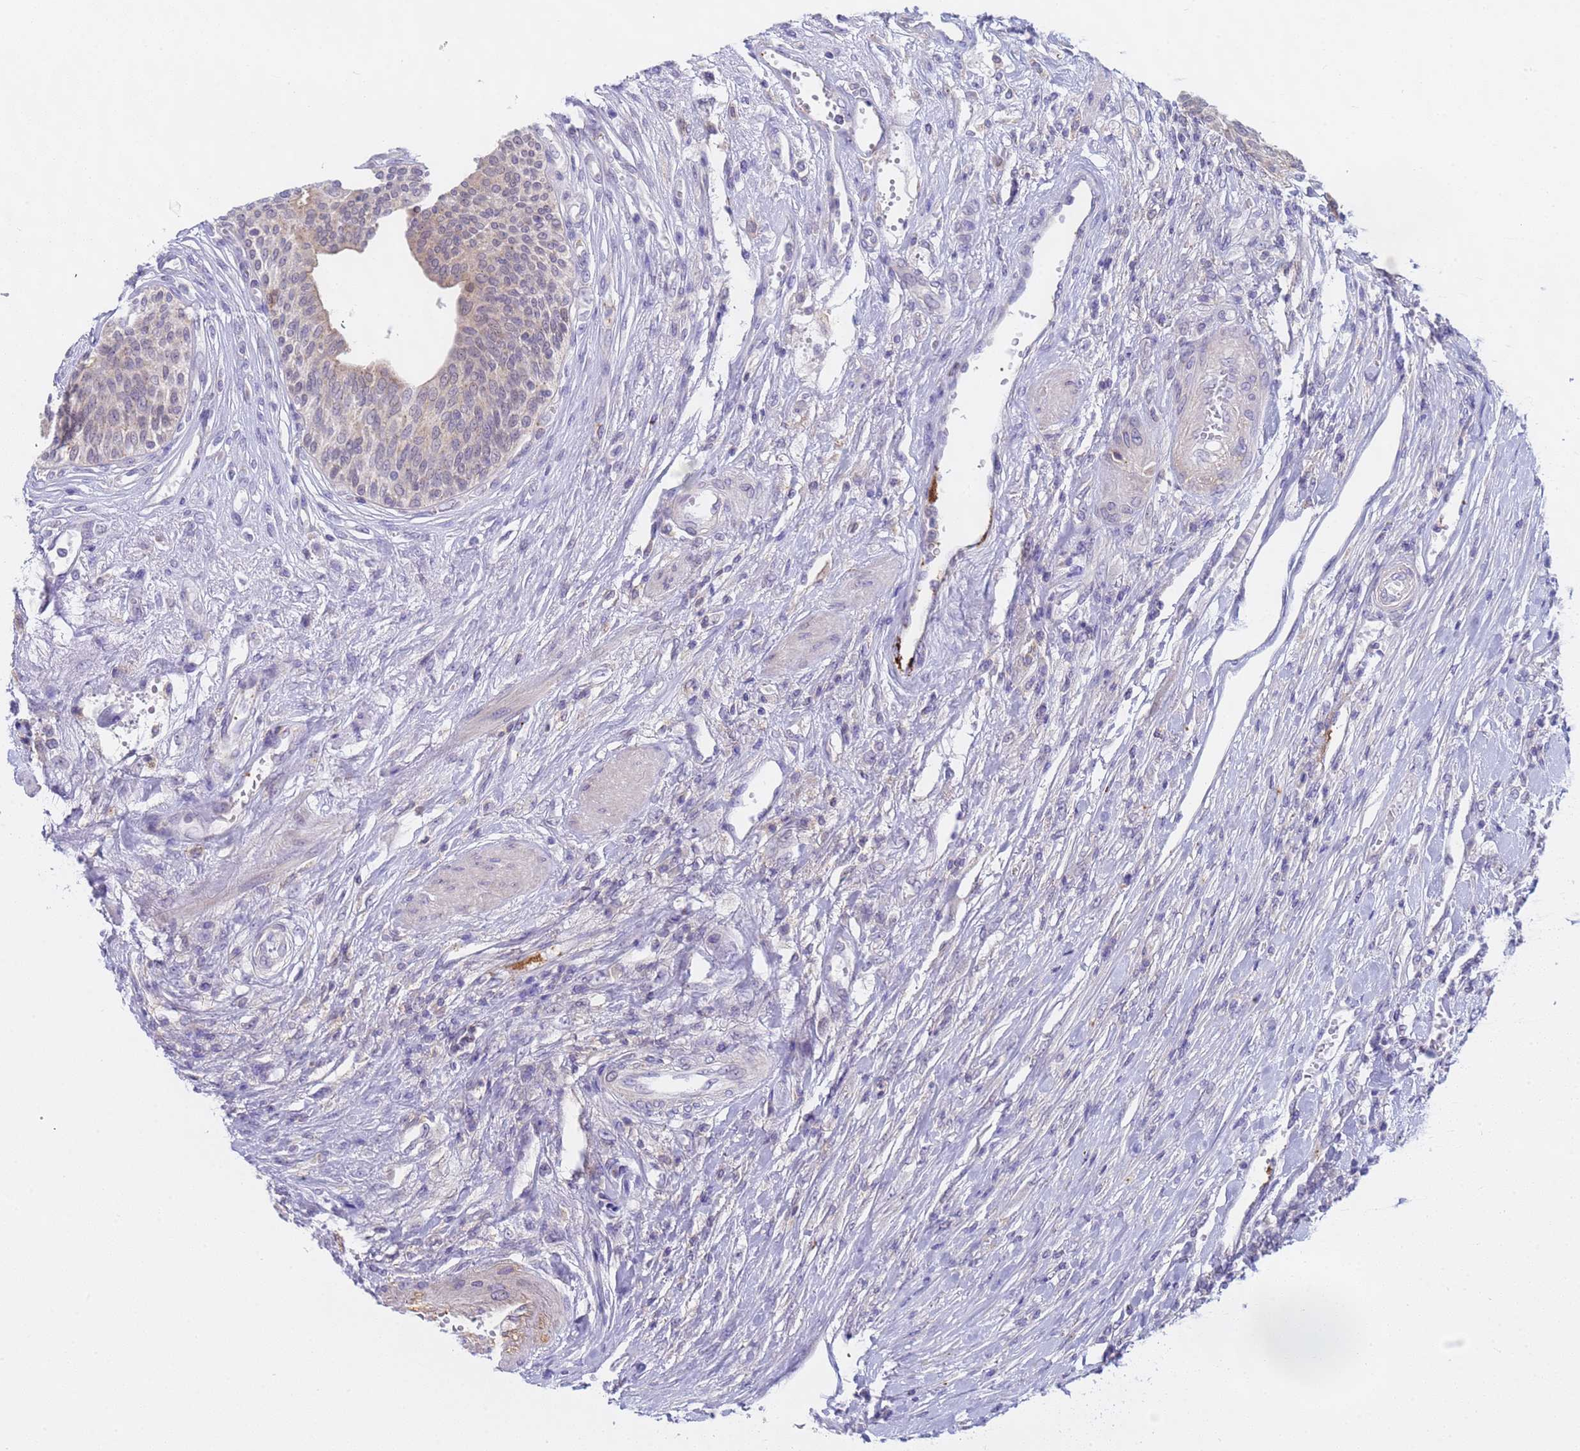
{"staining": {"intensity": "negative", "quantity": "none", "location": "none"}, "tissue": "urothelial cancer", "cell_type": "Tumor cells", "image_type": "cancer", "snomed": [{"axis": "morphology", "description": "Urothelial carcinoma, High grade"}, {"axis": "topography", "description": "Urinary bladder"}], "caption": "An image of human urothelial carcinoma (high-grade) is negative for staining in tumor cells.", "gene": "CAPN7", "patient": {"sex": "female", "age": 79}}